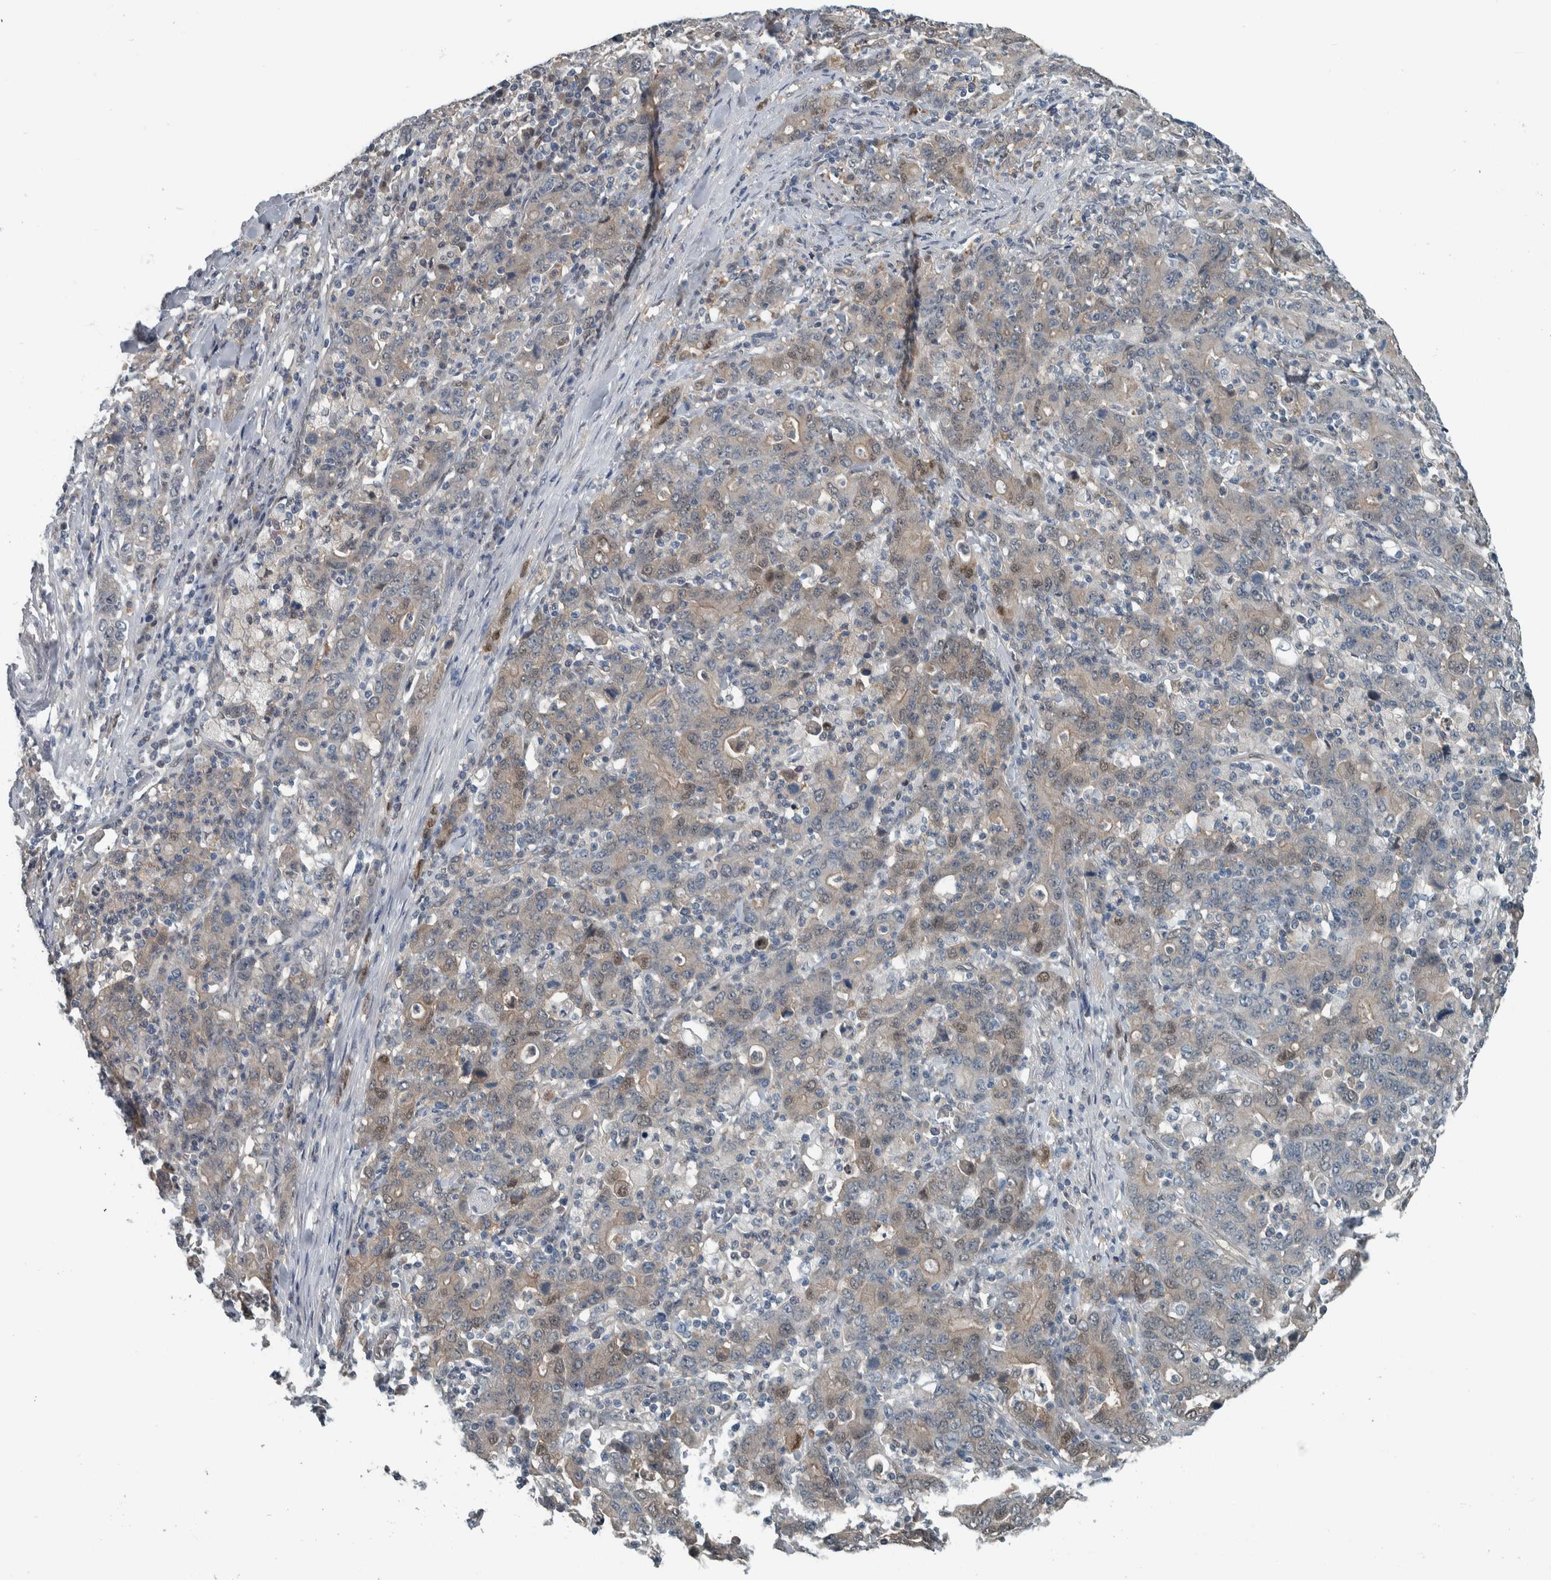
{"staining": {"intensity": "weak", "quantity": "<25%", "location": "cytoplasmic/membranous,nuclear"}, "tissue": "stomach cancer", "cell_type": "Tumor cells", "image_type": "cancer", "snomed": [{"axis": "morphology", "description": "Adenocarcinoma, NOS"}, {"axis": "topography", "description": "Stomach, upper"}], "caption": "Tumor cells show no significant expression in adenocarcinoma (stomach).", "gene": "ALAD", "patient": {"sex": "male", "age": 69}}